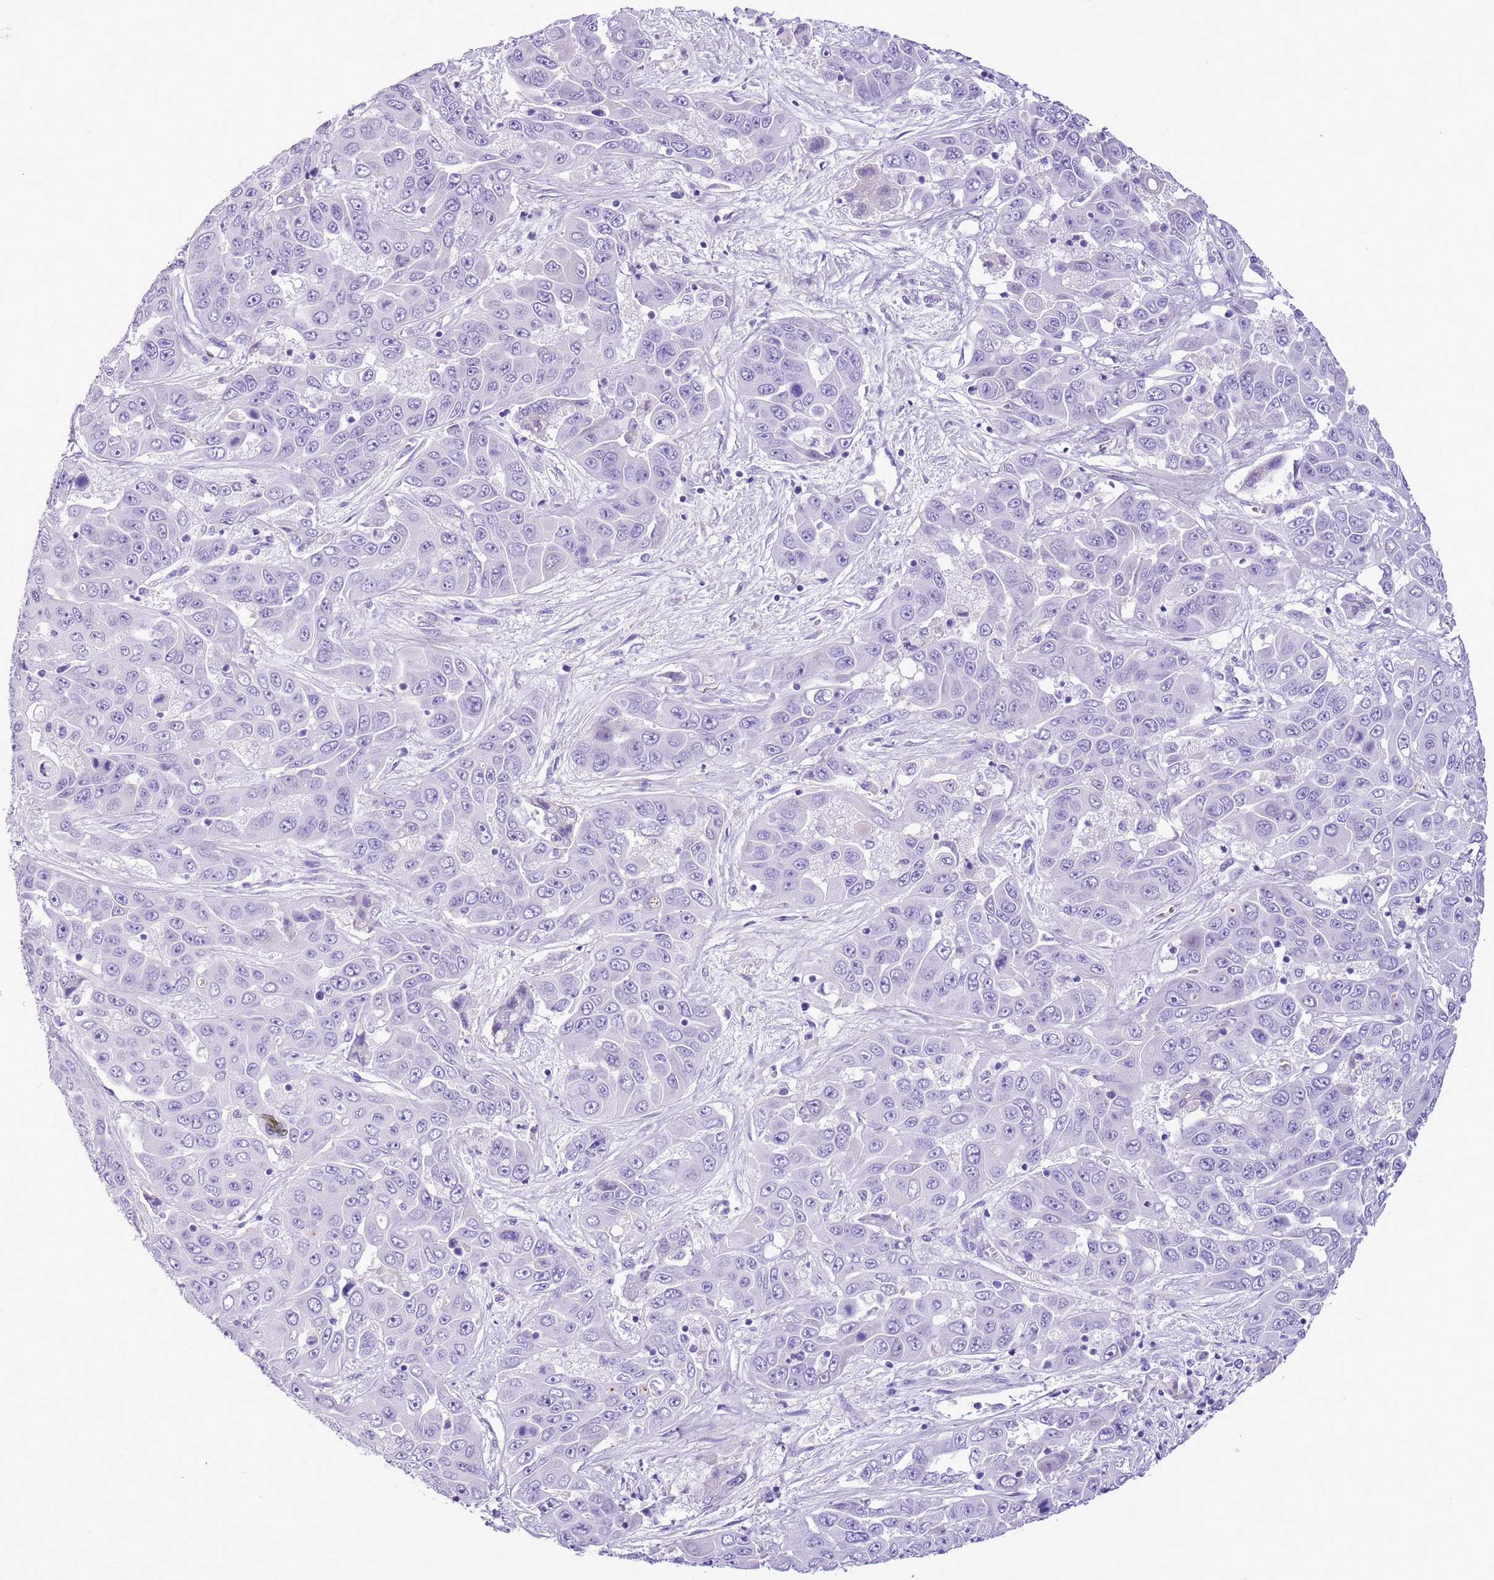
{"staining": {"intensity": "negative", "quantity": "none", "location": "none"}, "tissue": "liver cancer", "cell_type": "Tumor cells", "image_type": "cancer", "snomed": [{"axis": "morphology", "description": "Cholangiocarcinoma"}, {"axis": "topography", "description": "Liver"}], "caption": "Immunohistochemistry (IHC) image of neoplastic tissue: human liver cancer (cholangiocarcinoma) stained with DAB displays no significant protein positivity in tumor cells. (Stains: DAB (3,3'-diaminobenzidine) immunohistochemistry (IHC) with hematoxylin counter stain, Microscopy: brightfield microscopy at high magnification).", "gene": "TBC1D10B", "patient": {"sex": "female", "age": 52}}